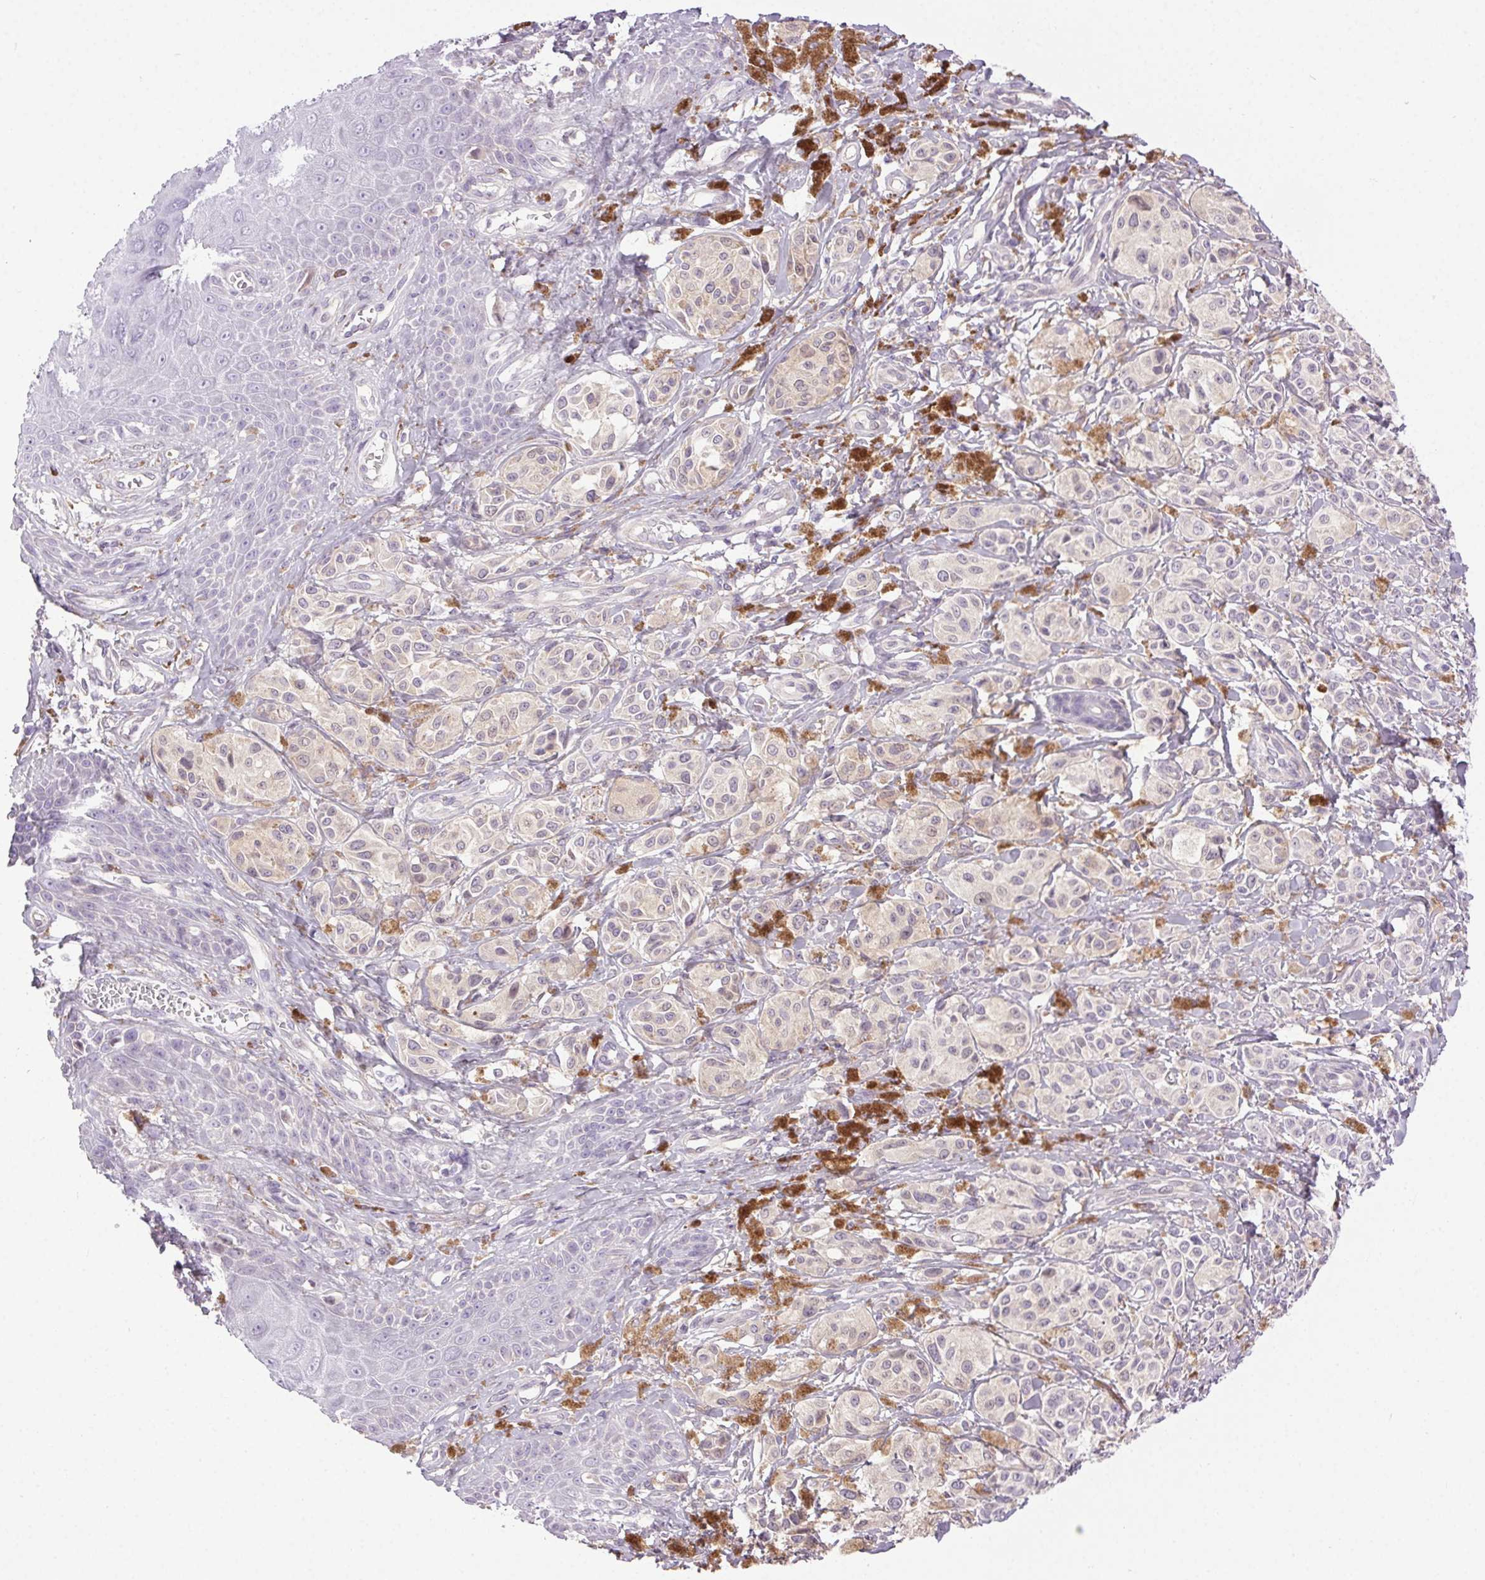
{"staining": {"intensity": "negative", "quantity": "none", "location": "none"}, "tissue": "melanoma", "cell_type": "Tumor cells", "image_type": "cancer", "snomed": [{"axis": "morphology", "description": "Malignant melanoma, NOS"}, {"axis": "topography", "description": "Skin"}], "caption": "Histopathology image shows no significant protein expression in tumor cells of melanoma. (Brightfield microscopy of DAB (3,3'-diaminobenzidine) immunohistochemistry at high magnification).", "gene": "SYT11", "patient": {"sex": "female", "age": 80}}